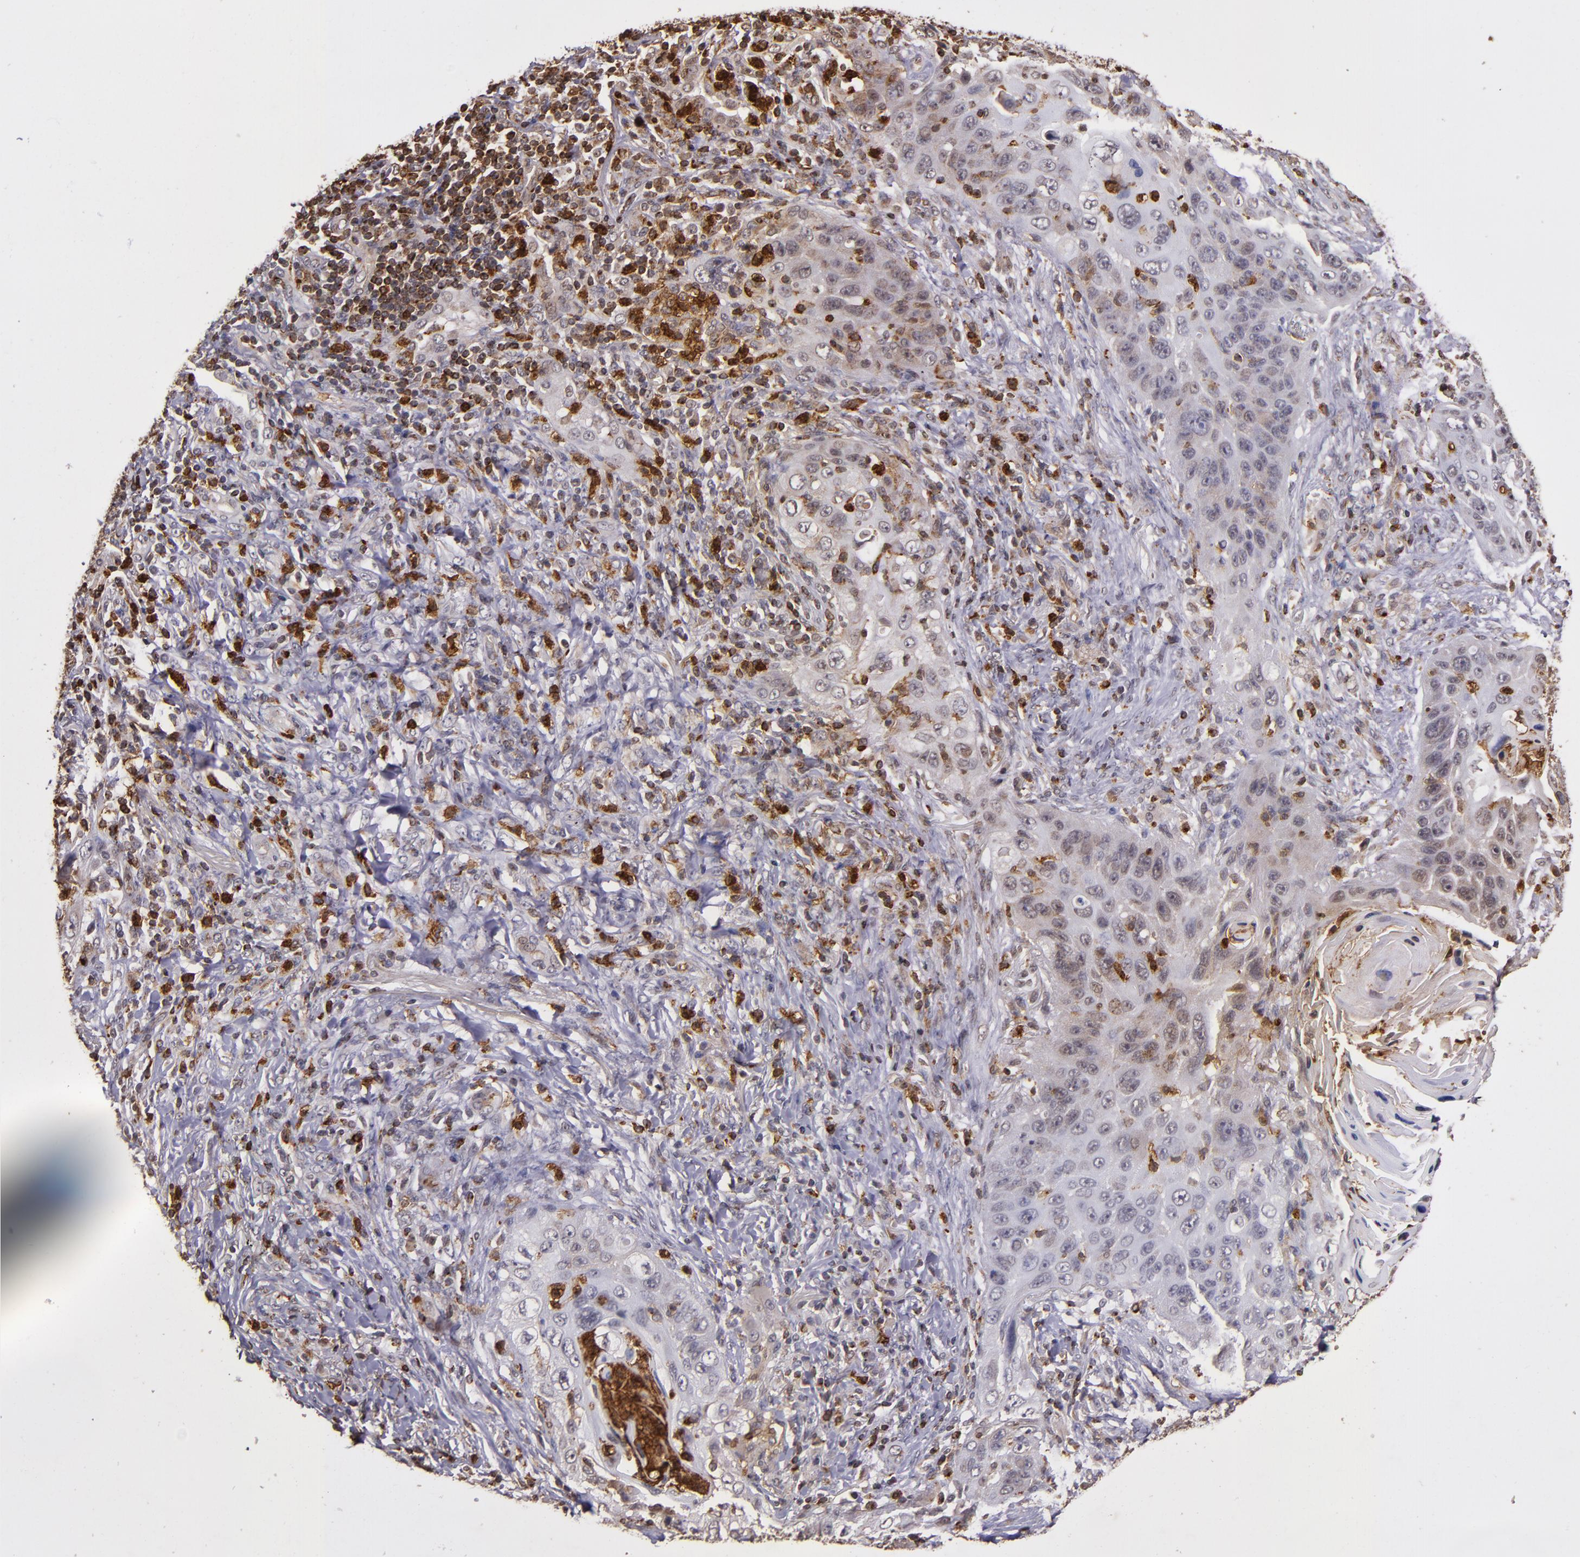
{"staining": {"intensity": "weak", "quantity": "25%-75%", "location": "cytoplasmic/membranous"}, "tissue": "lung cancer", "cell_type": "Tumor cells", "image_type": "cancer", "snomed": [{"axis": "morphology", "description": "Squamous cell carcinoma, NOS"}, {"axis": "topography", "description": "Lung"}], "caption": "This micrograph displays immunohistochemistry (IHC) staining of human lung cancer, with low weak cytoplasmic/membranous expression in about 25%-75% of tumor cells.", "gene": "SLC2A3", "patient": {"sex": "female", "age": 67}}